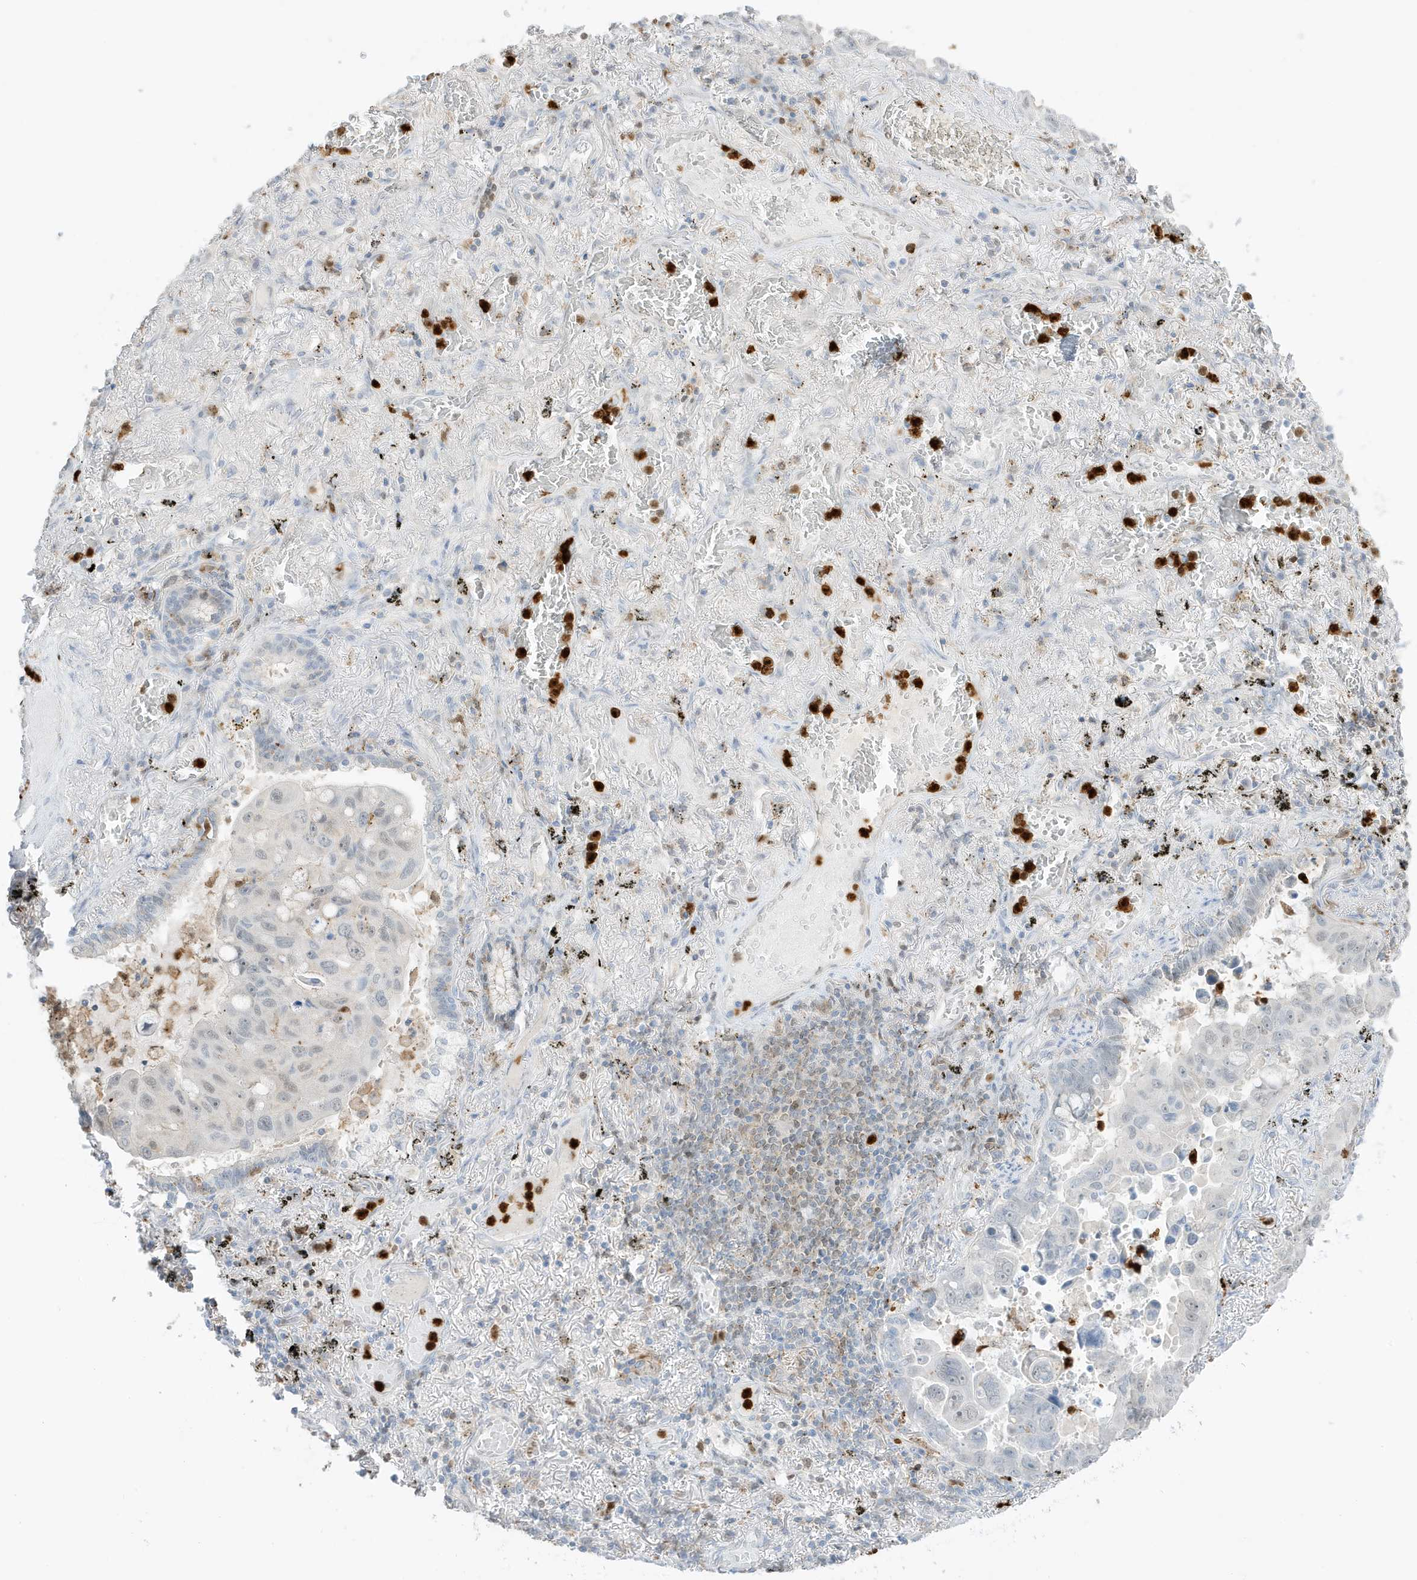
{"staining": {"intensity": "negative", "quantity": "none", "location": "none"}, "tissue": "lung cancer", "cell_type": "Tumor cells", "image_type": "cancer", "snomed": [{"axis": "morphology", "description": "Adenocarcinoma, NOS"}, {"axis": "topography", "description": "Lung"}], "caption": "This is an immunohistochemistry image of lung cancer. There is no positivity in tumor cells.", "gene": "GCA", "patient": {"sex": "male", "age": 64}}